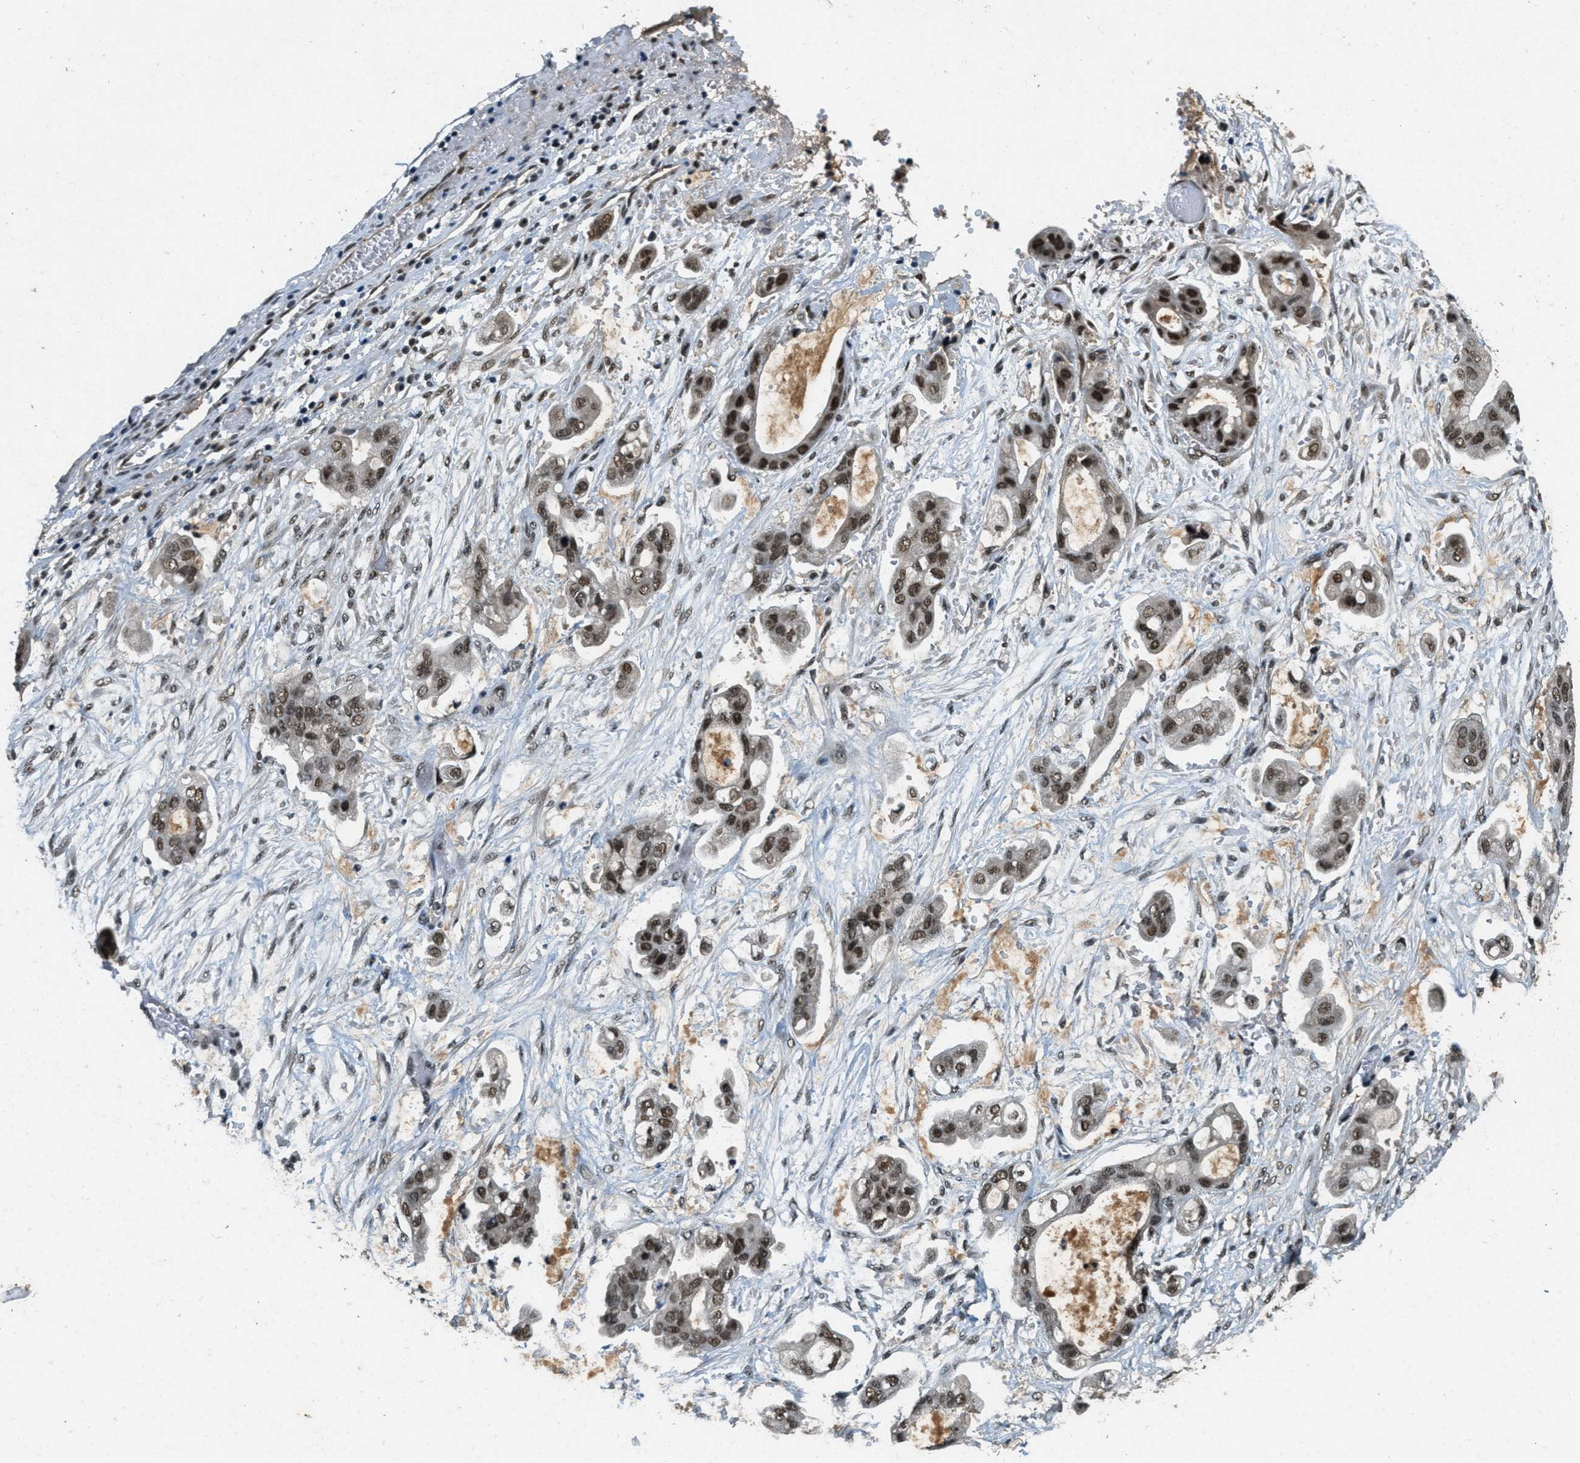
{"staining": {"intensity": "strong", "quantity": ">75%", "location": "nuclear"}, "tissue": "stomach cancer", "cell_type": "Tumor cells", "image_type": "cancer", "snomed": [{"axis": "morphology", "description": "Adenocarcinoma, NOS"}, {"axis": "topography", "description": "Stomach"}], "caption": "A high-resolution photomicrograph shows immunohistochemistry staining of stomach cancer, which shows strong nuclear positivity in approximately >75% of tumor cells.", "gene": "ZNF148", "patient": {"sex": "male", "age": 62}}